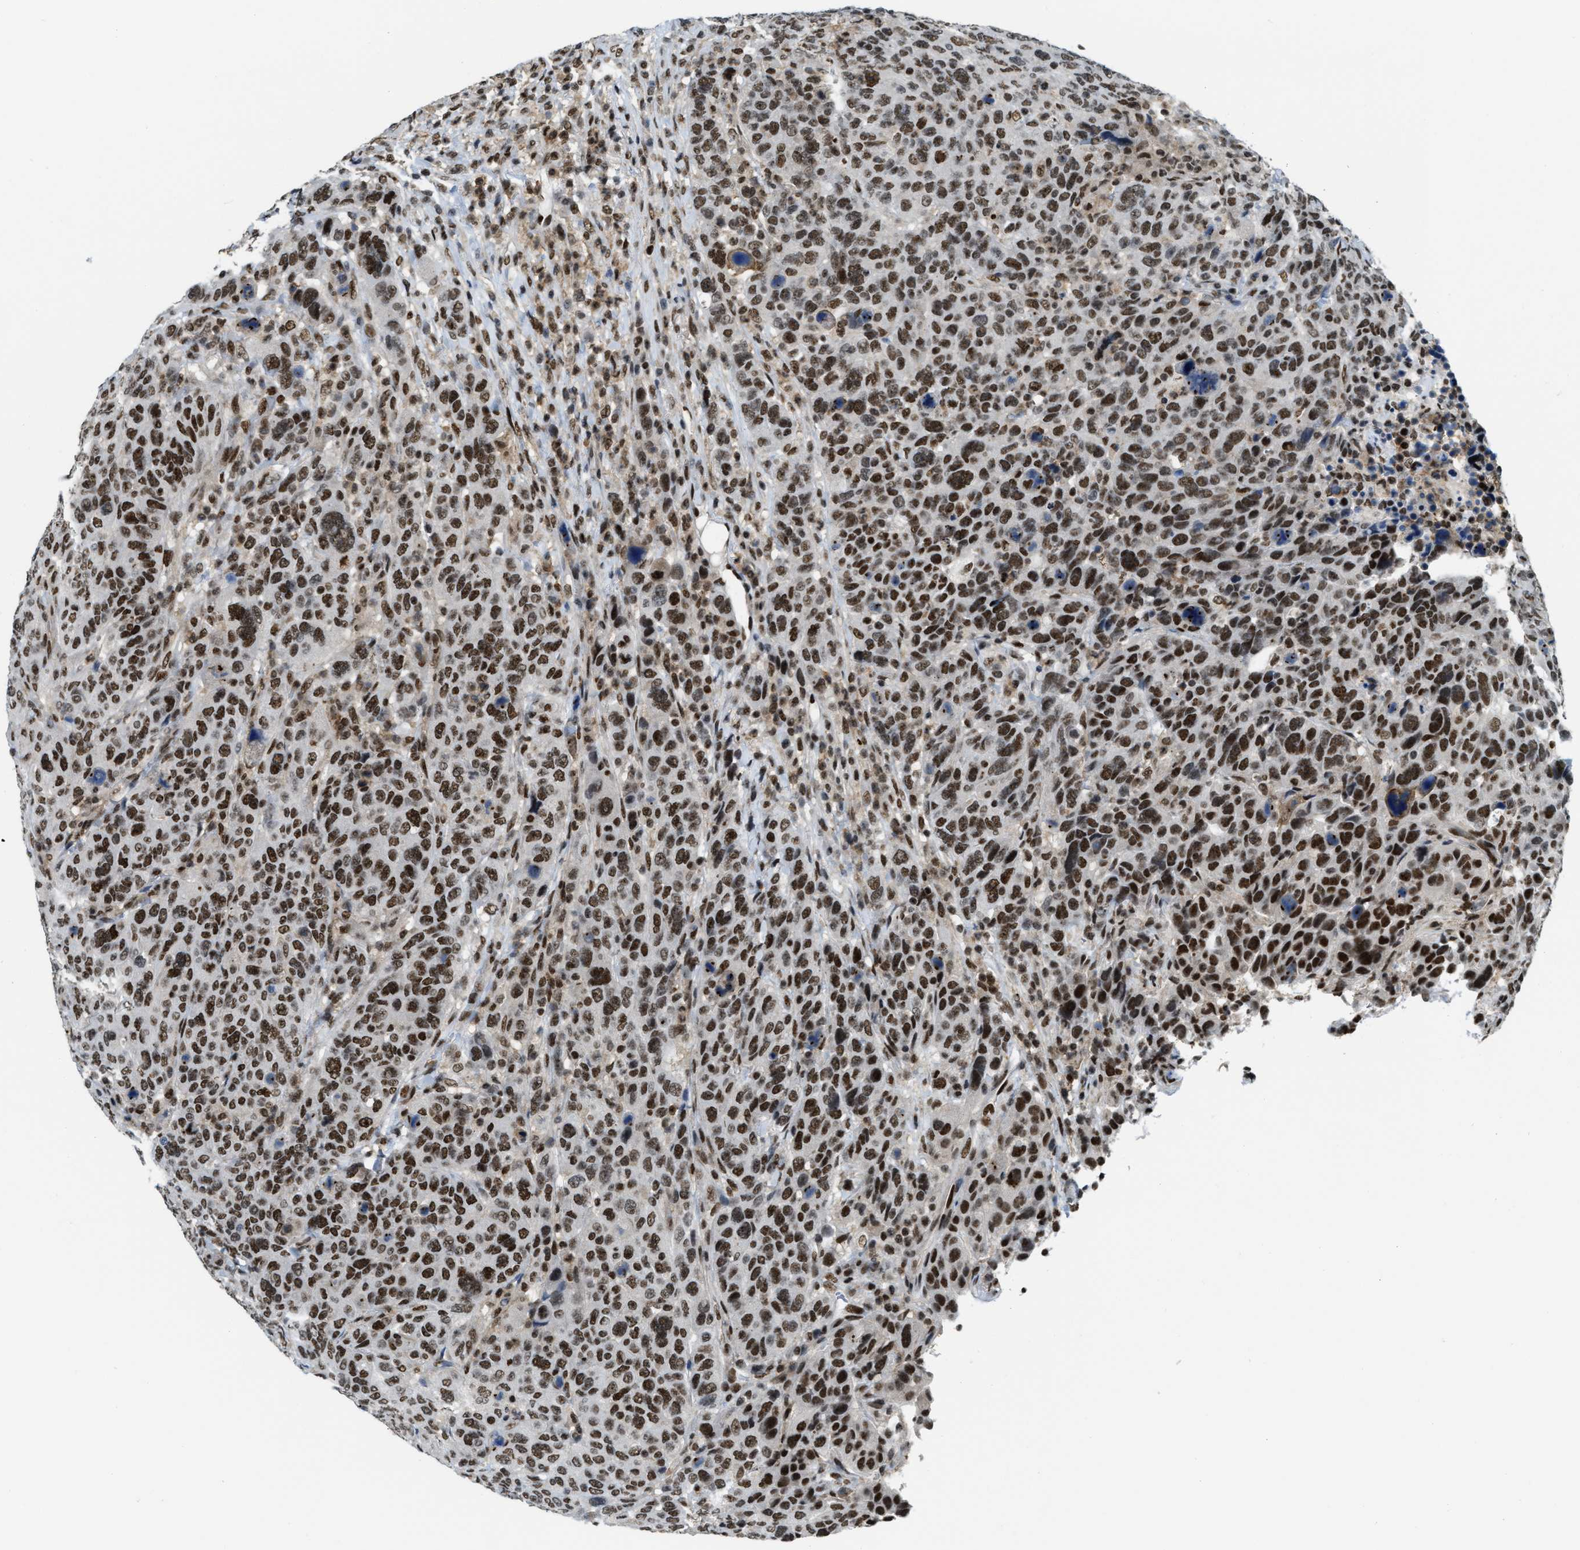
{"staining": {"intensity": "strong", "quantity": ">75%", "location": "nuclear"}, "tissue": "breast cancer", "cell_type": "Tumor cells", "image_type": "cancer", "snomed": [{"axis": "morphology", "description": "Duct carcinoma"}, {"axis": "topography", "description": "Breast"}], "caption": "Immunohistochemistry (DAB) staining of breast cancer (intraductal carcinoma) demonstrates strong nuclear protein positivity in approximately >75% of tumor cells.", "gene": "NUMA1", "patient": {"sex": "female", "age": 37}}